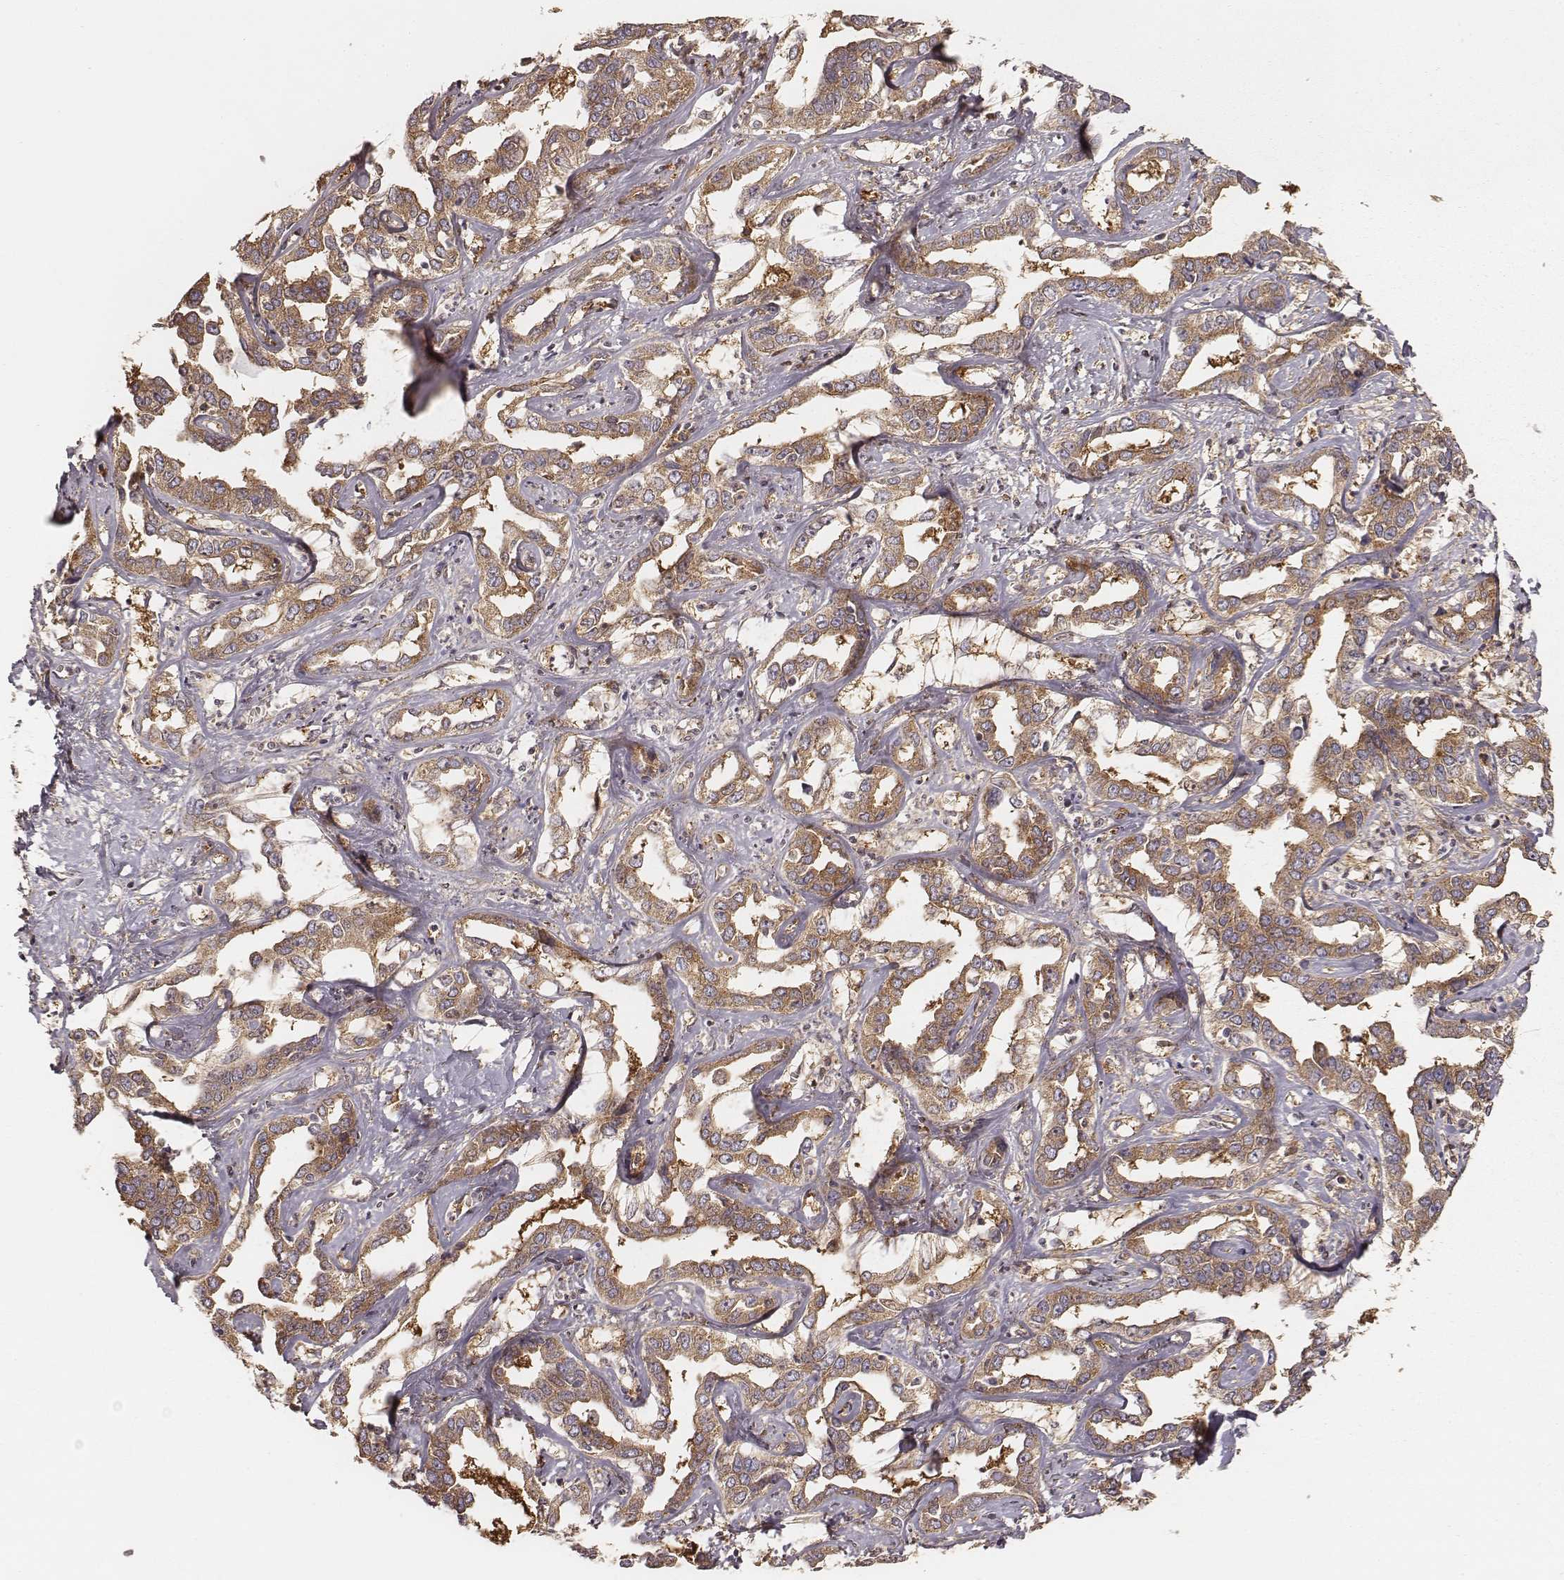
{"staining": {"intensity": "moderate", "quantity": ">75%", "location": "cytoplasmic/membranous"}, "tissue": "liver cancer", "cell_type": "Tumor cells", "image_type": "cancer", "snomed": [{"axis": "morphology", "description": "Cholangiocarcinoma"}, {"axis": "topography", "description": "Liver"}], "caption": "High-magnification brightfield microscopy of liver cholangiocarcinoma stained with DAB (brown) and counterstained with hematoxylin (blue). tumor cells exhibit moderate cytoplasmic/membranous staining is appreciated in about>75% of cells.", "gene": "CARS1", "patient": {"sex": "male", "age": 59}}